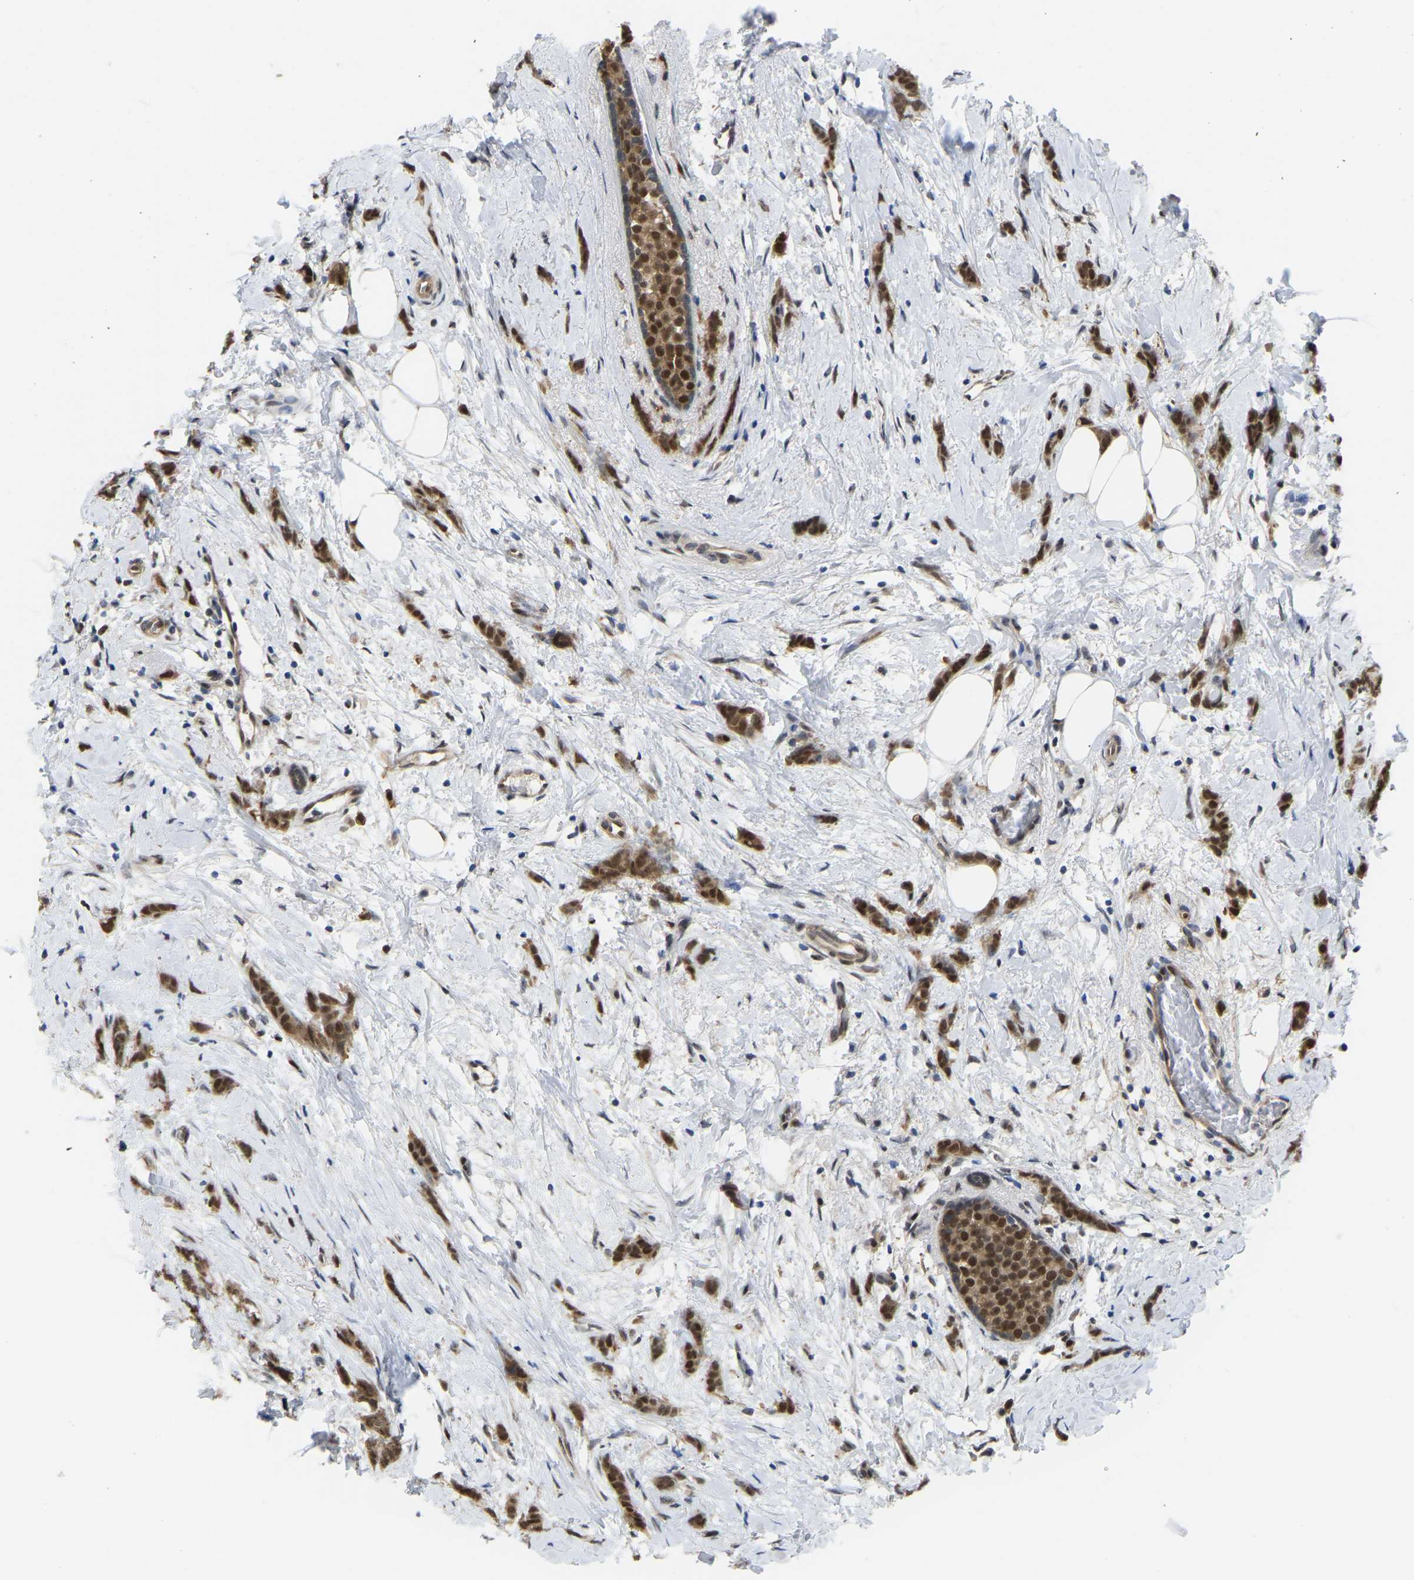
{"staining": {"intensity": "strong", "quantity": ">75%", "location": "cytoplasmic/membranous,nuclear"}, "tissue": "breast cancer", "cell_type": "Tumor cells", "image_type": "cancer", "snomed": [{"axis": "morphology", "description": "Lobular carcinoma, in situ"}, {"axis": "morphology", "description": "Lobular carcinoma"}, {"axis": "topography", "description": "Breast"}], "caption": "About >75% of tumor cells in breast lobular carcinoma show strong cytoplasmic/membranous and nuclear protein staining as visualized by brown immunohistochemical staining.", "gene": "KLRG2", "patient": {"sex": "female", "age": 41}}